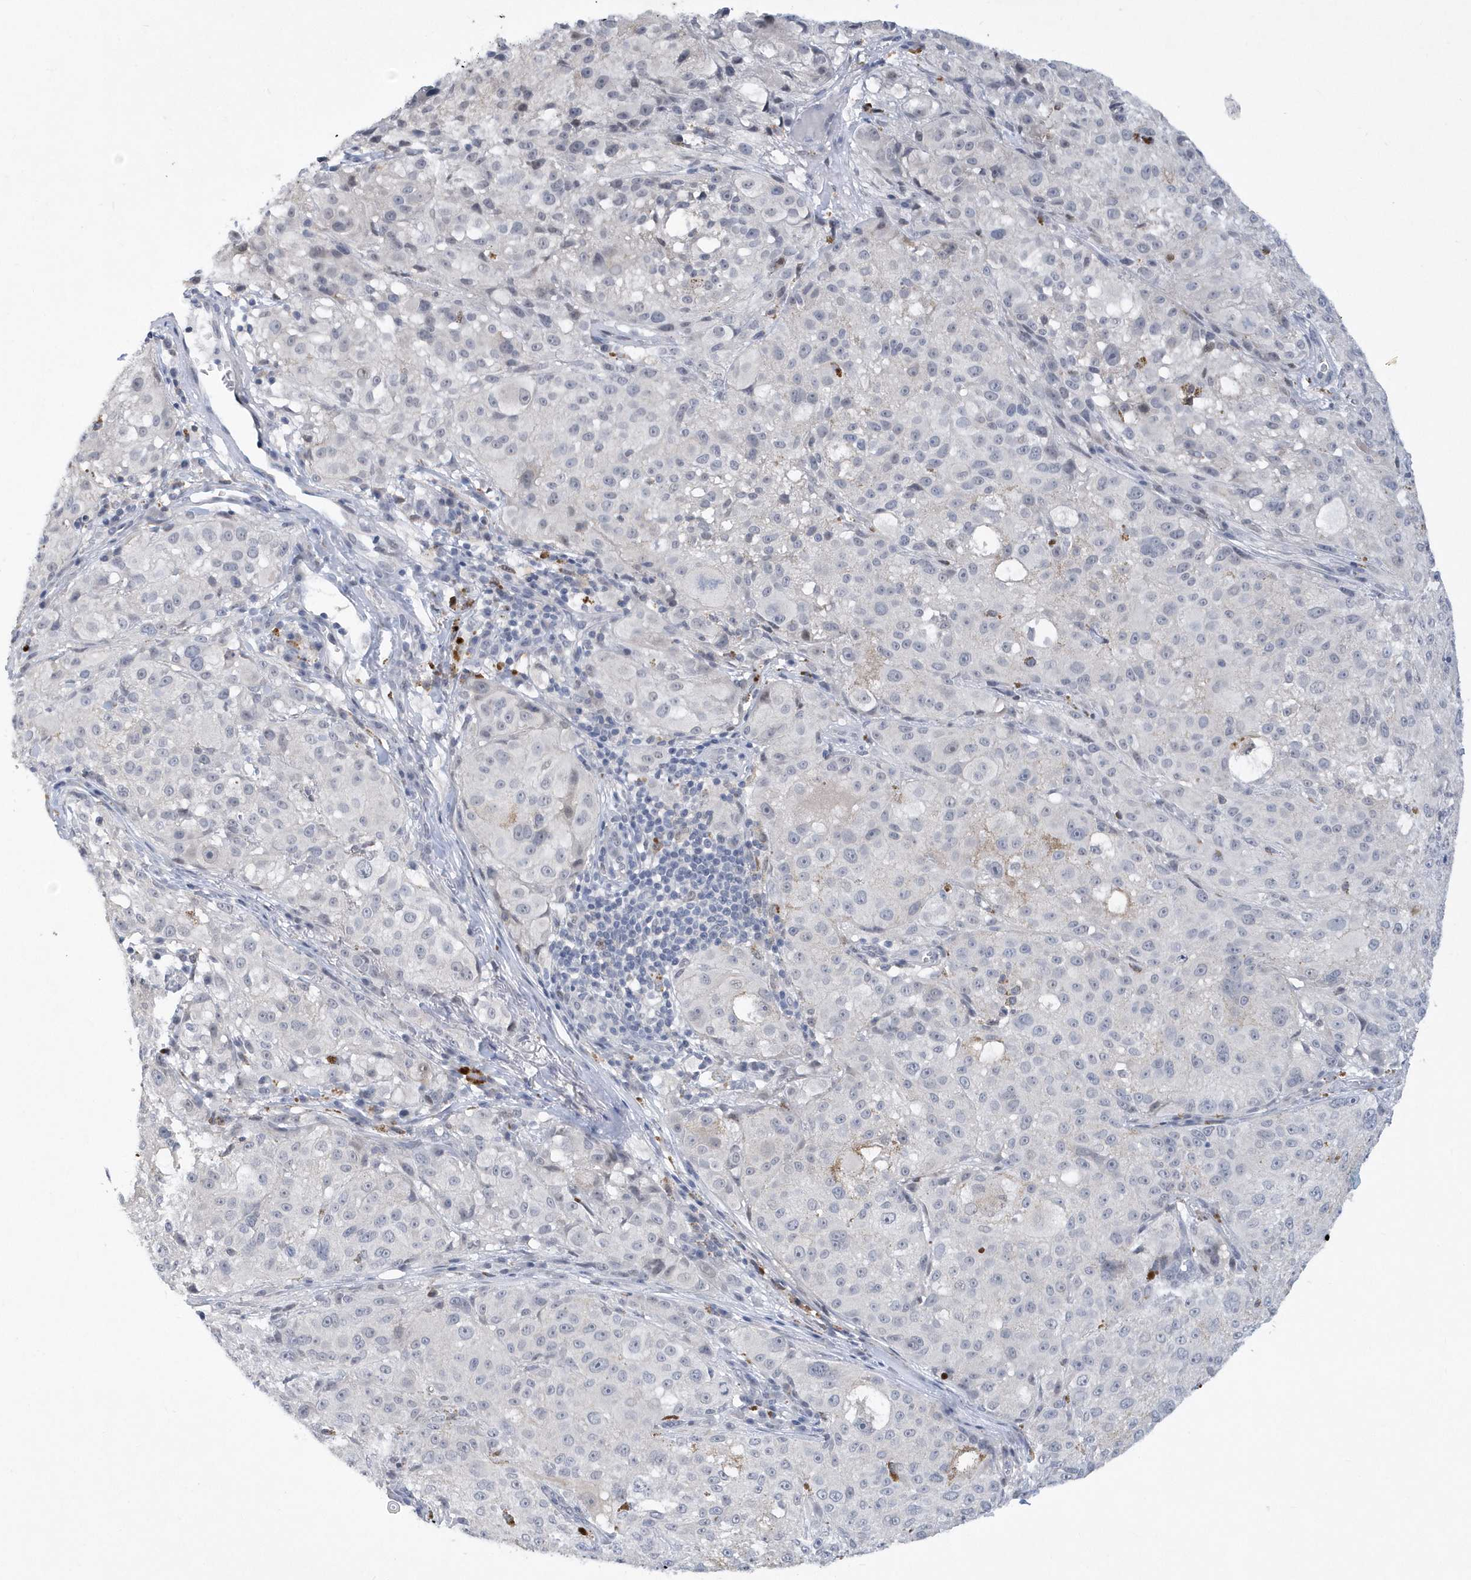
{"staining": {"intensity": "negative", "quantity": "none", "location": "none"}, "tissue": "melanoma", "cell_type": "Tumor cells", "image_type": "cancer", "snomed": [{"axis": "morphology", "description": "Necrosis, NOS"}, {"axis": "morphology", "description": "Malignant melanoma, NOS"}, {"axis": "topography", "description": "Skin"}], "caption": "Protein analysis of melanoma reveals no significant staining in tumor cells.", "gene": "SRGAP3", "patient": {"sex": "female", "age": 87}}